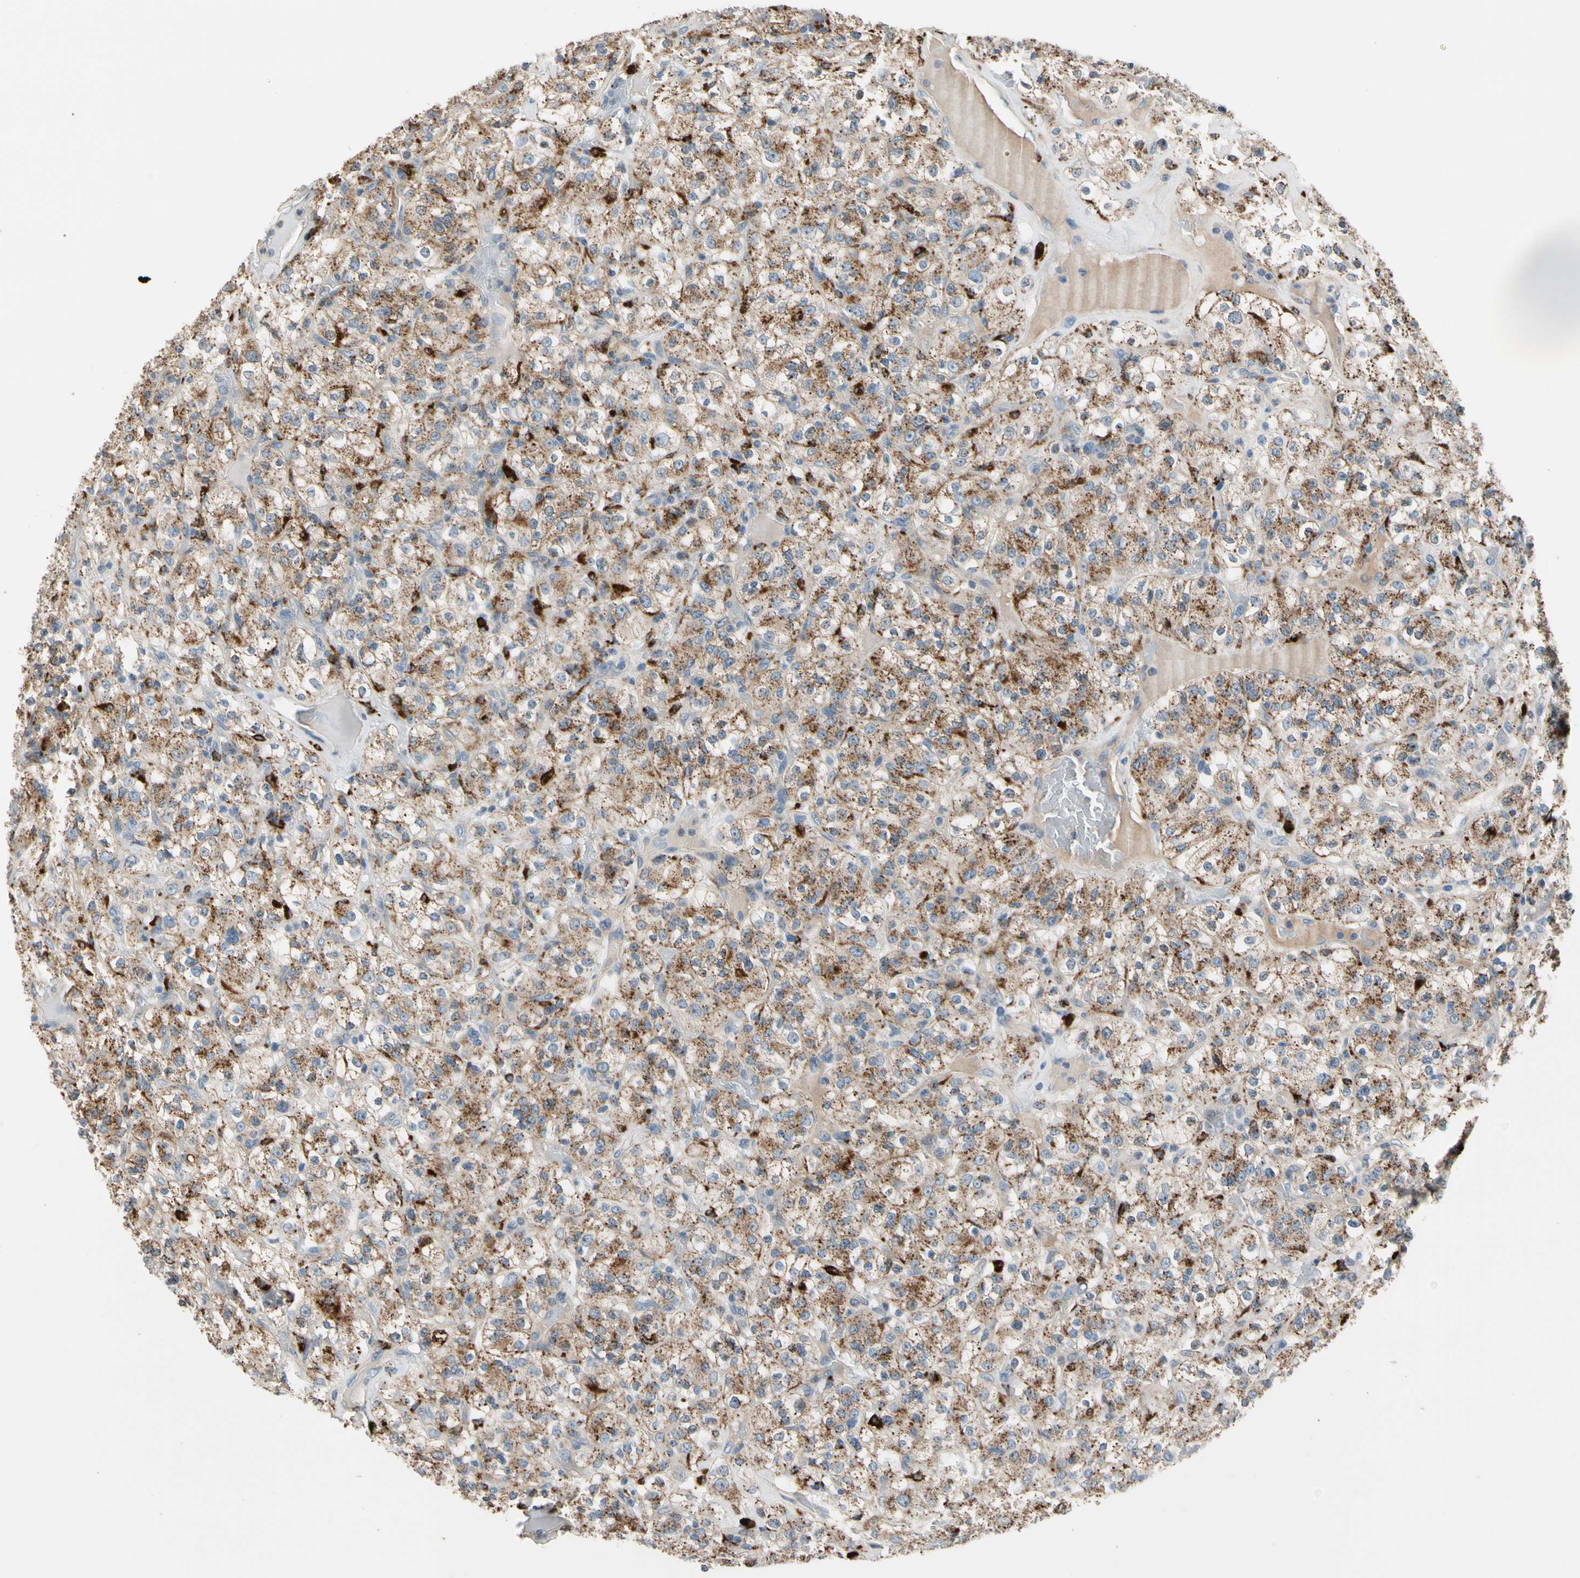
{"staining": {"intensity": "moderate", "quantity": ">75%", "location": "cytoplasmic/membranous"}, "tissue": "renal cancer", "cell_type": "Tumor cells", "image_type": "cancer", "snomed": [{"axis": "morphology", "description": "Normal tissue, NOS"}, {"axis": "morphology", "description": "Adenocarcinoma, NOS"}, {"axis": "topography", "description": "Kidney"}], "caption": "DAB immunohistochemical staining of human adenocarcinoma (renal) exhibits moderate cytoplasmic/membranous protein staining in approximately >75% of tumor cells.", "gene": "GM2A", "patient": {"sex": "female", "age": 72}}